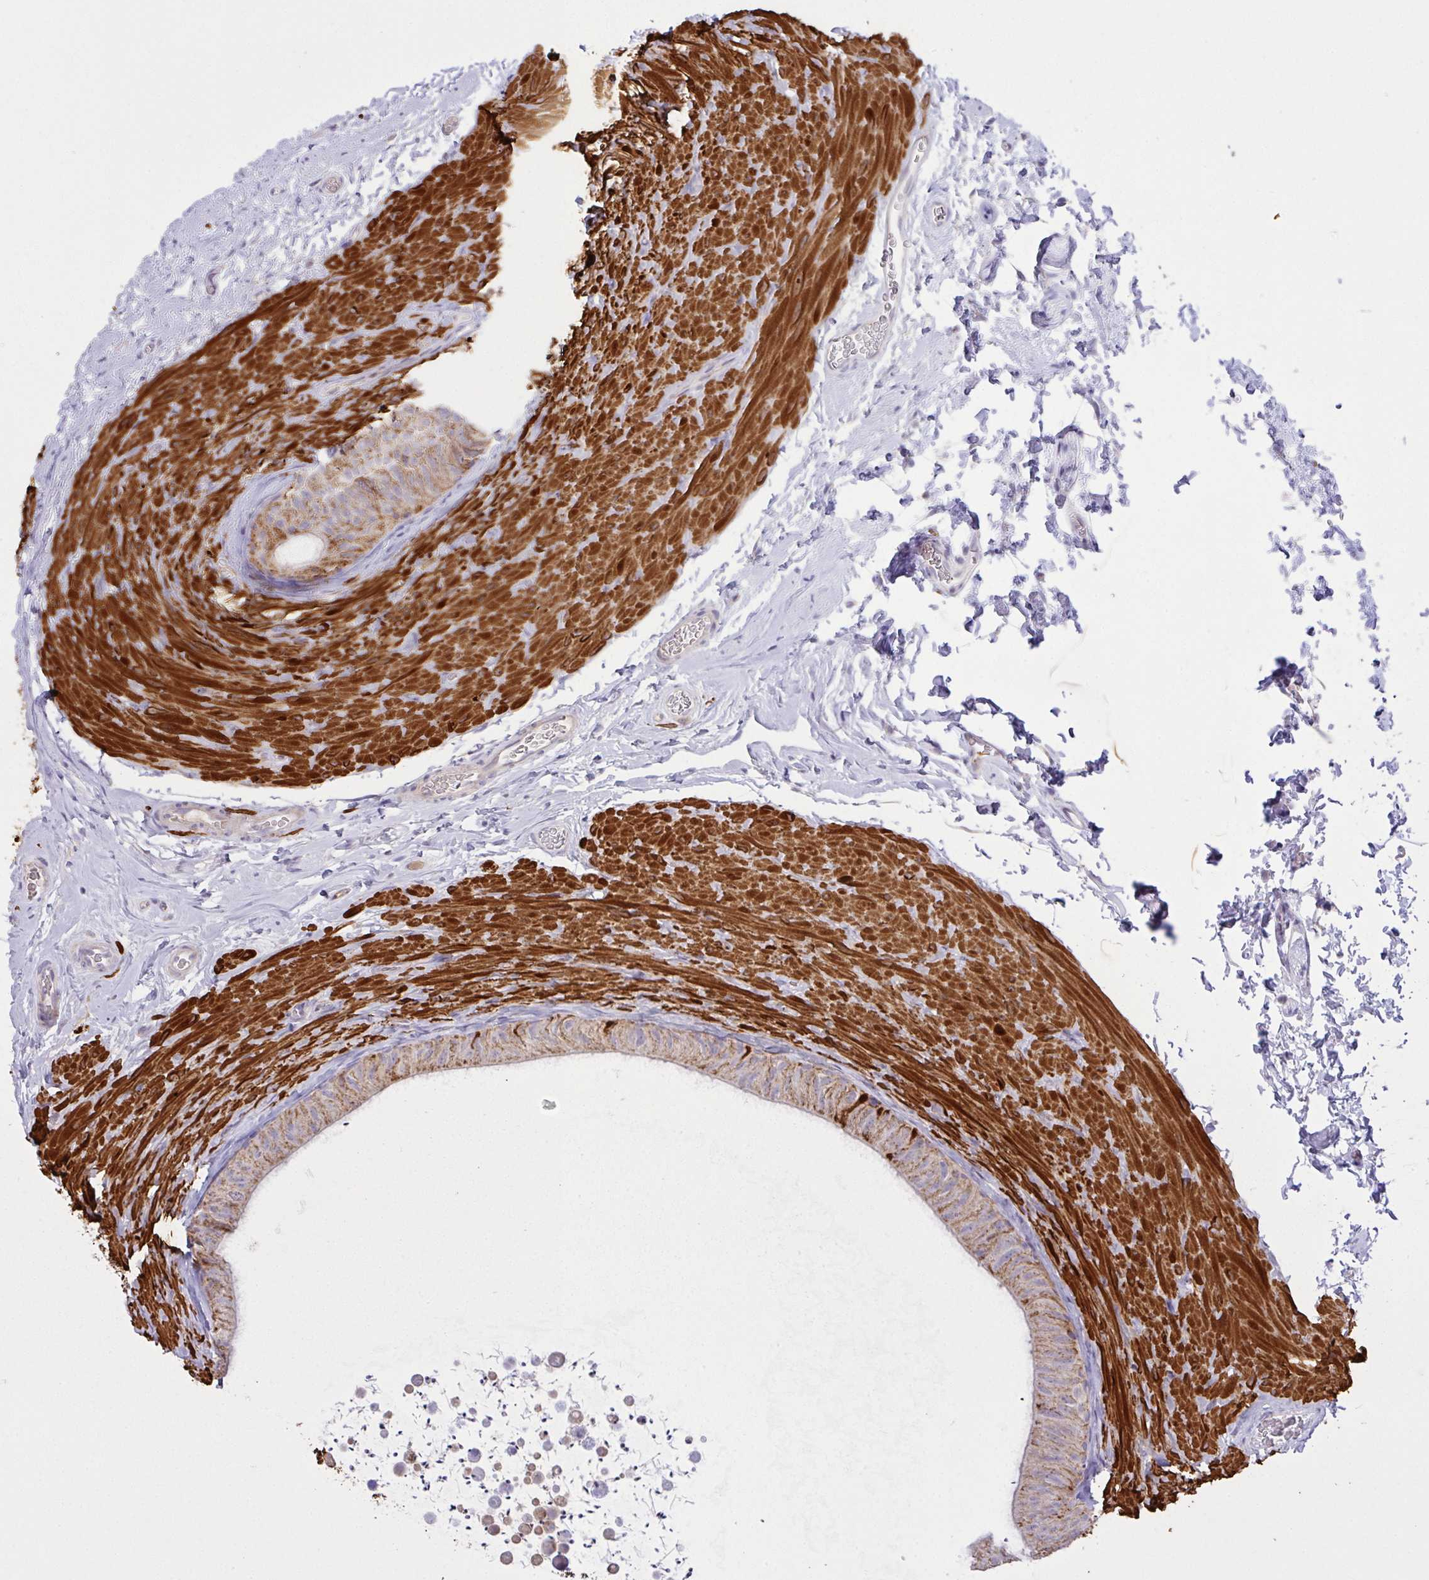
{"staining": {"intensity": "moderate", "quantity": "25%-75%", "location": "cytoplasmic/membranous"}, "tissue": "epididymis", "cell_type": "Glandular cells", "image_type": "normal", "snomed": [{"axis": "morphology", "description": "Normal tissue, NOS"}, {"axis": "topography", "description": "Epididymis, spermatic cord, NOS"}, {"axis": "topography", "description": "Epididymis"}], "caption": "Moderate cytoplasmic/membranous expression is present in about 25%-75% of glandular cells in unremarkable epididymis.", "gene": "CHDH", "patient": {"sex": "male", "age": 31}}